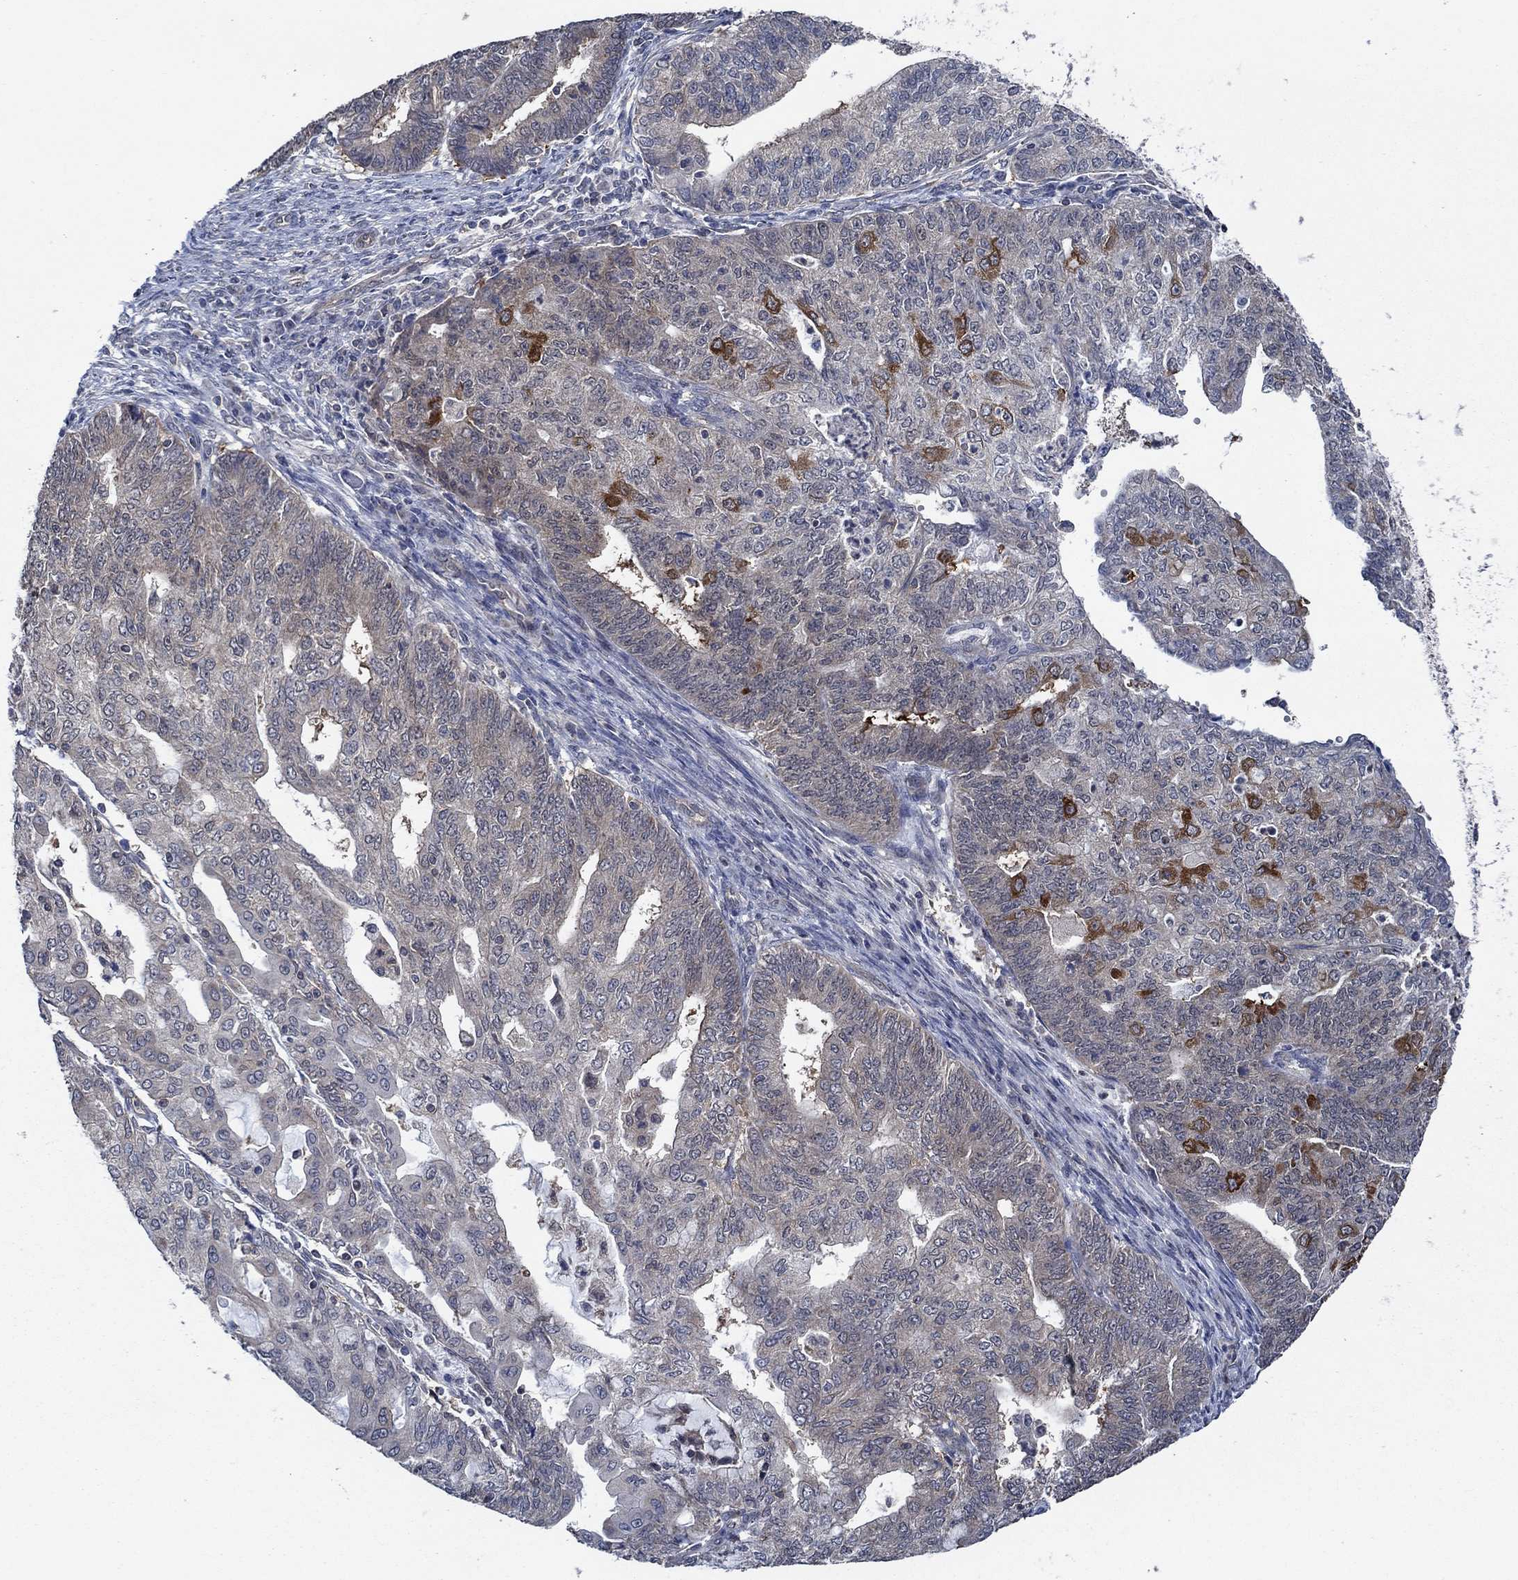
{"staining": {"intensity": "strong", "quantity": "<25%", "location": "cytoplasmic/membranous"}, "tissue": "endometrial cancer", "cell_type": "Tumor cells", "image_type": "cancer", "snomed": [{"axis": "morphology", "description": "Adenocarcinoma, NOS"}, {"axis": "topography", "description": "Endometrium"}], "caption": "Human endometrial adenocarcinoma stained for a protein (brown) exhibits strong cytoplasmic/membranous positive positivity in about <25% of tumor cells.", "gene": "DACT1", "patient": {"sex": "female", "age": 82}}